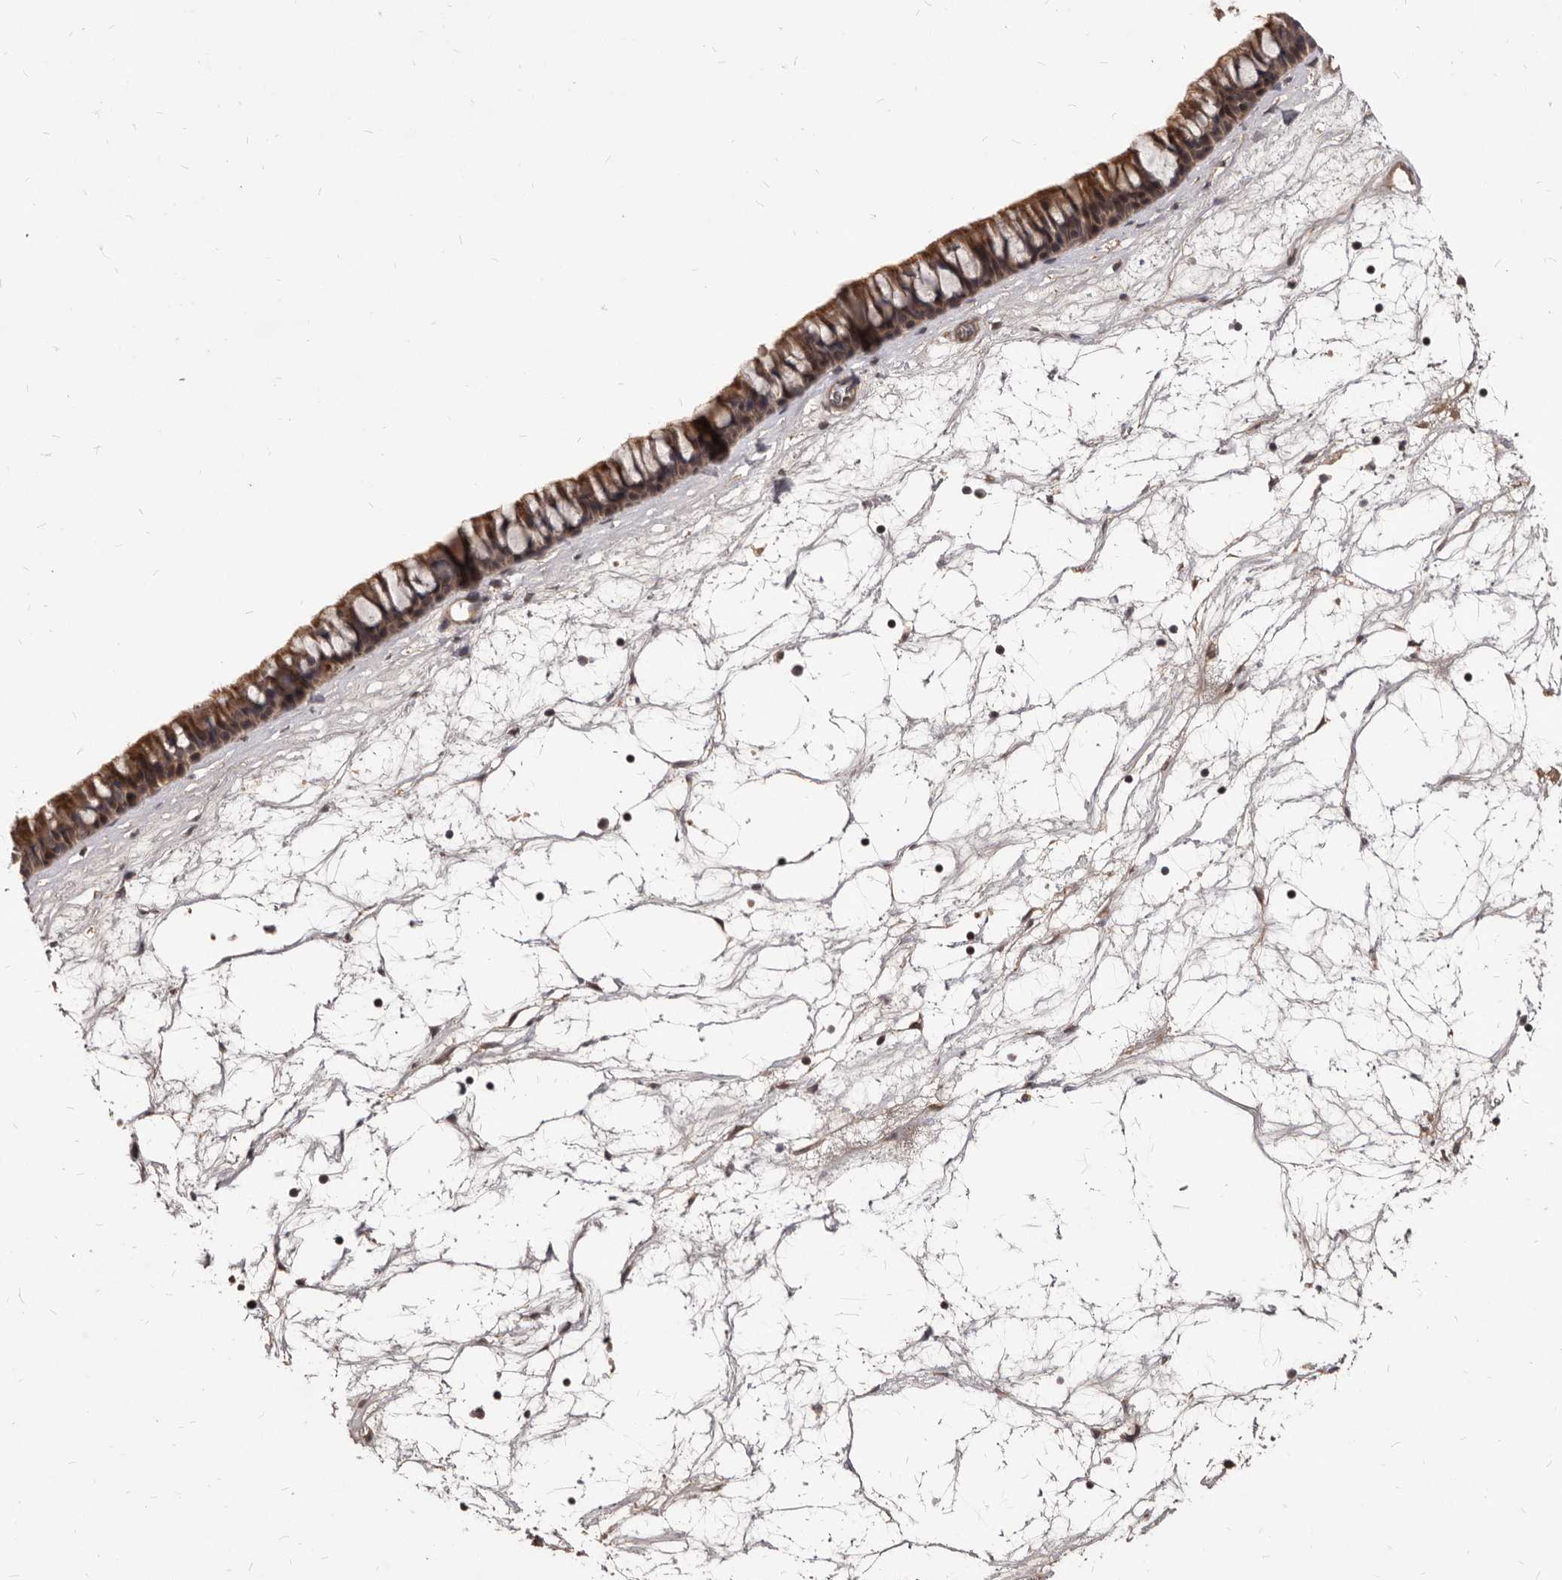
{"staining": {"intensity": "moderate", "quantity": ">75%", "location": "cytoplasmic/membranous"}, "tissue": "nasopharynx", "cell_type": "Respiratory epithelial cells", "image_type": "normal", "snomed": [{"axis": "morphology", "description": "Normal tissue, NOS"}, {"axis": "topography", "description": "Nasopharynx"}], "caption": "Protein expression analysis of normal human nasopharynx reveals moderate cytoplasmic/membranous expression in about >75% of respiratory epithelial cells.", "gene": "GABPB2", "patient": {"sex": "male", "age": 64}}